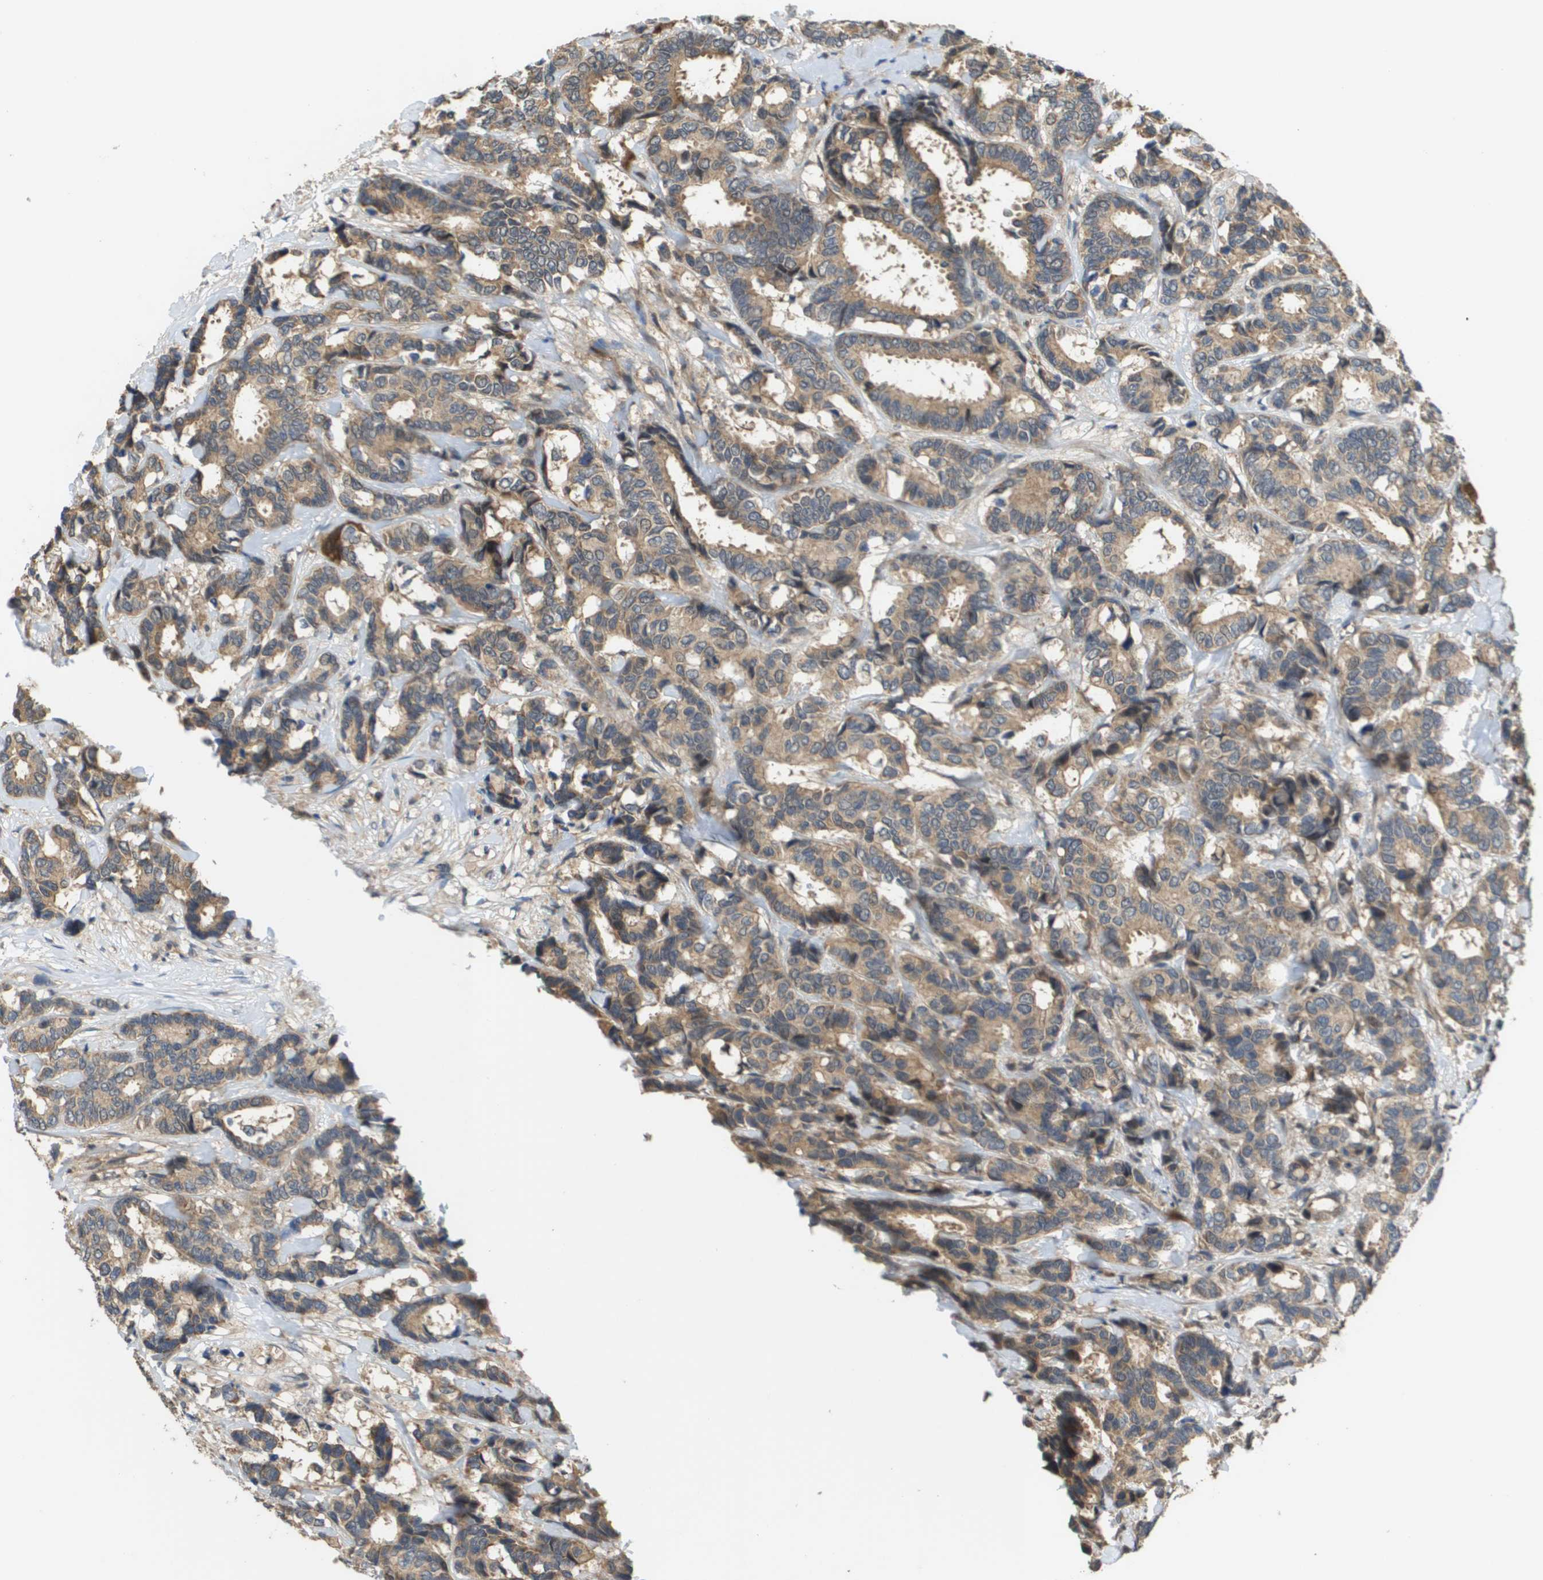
{"staining": {"intensity": "weak", "quantity": ">75%", "location": "cytoplasmic/membranous"}, "tissue": "breast cancer", "cell_type": "Tumor cells", "image_type": "cancer", "snomed": [{"axis": "morphology", "description": "Duct carcinoma"}, {"axis": "topography", "description": "Breast"}], "caption": "Tumor cells exhibit low levels of weak cytoplasmic/membranous staining in approximately >75% of cells in breast cancer (invasive ductal carcinoma).", "gene": "RBM38", "patient": {"sex": "female", "age": 87}}